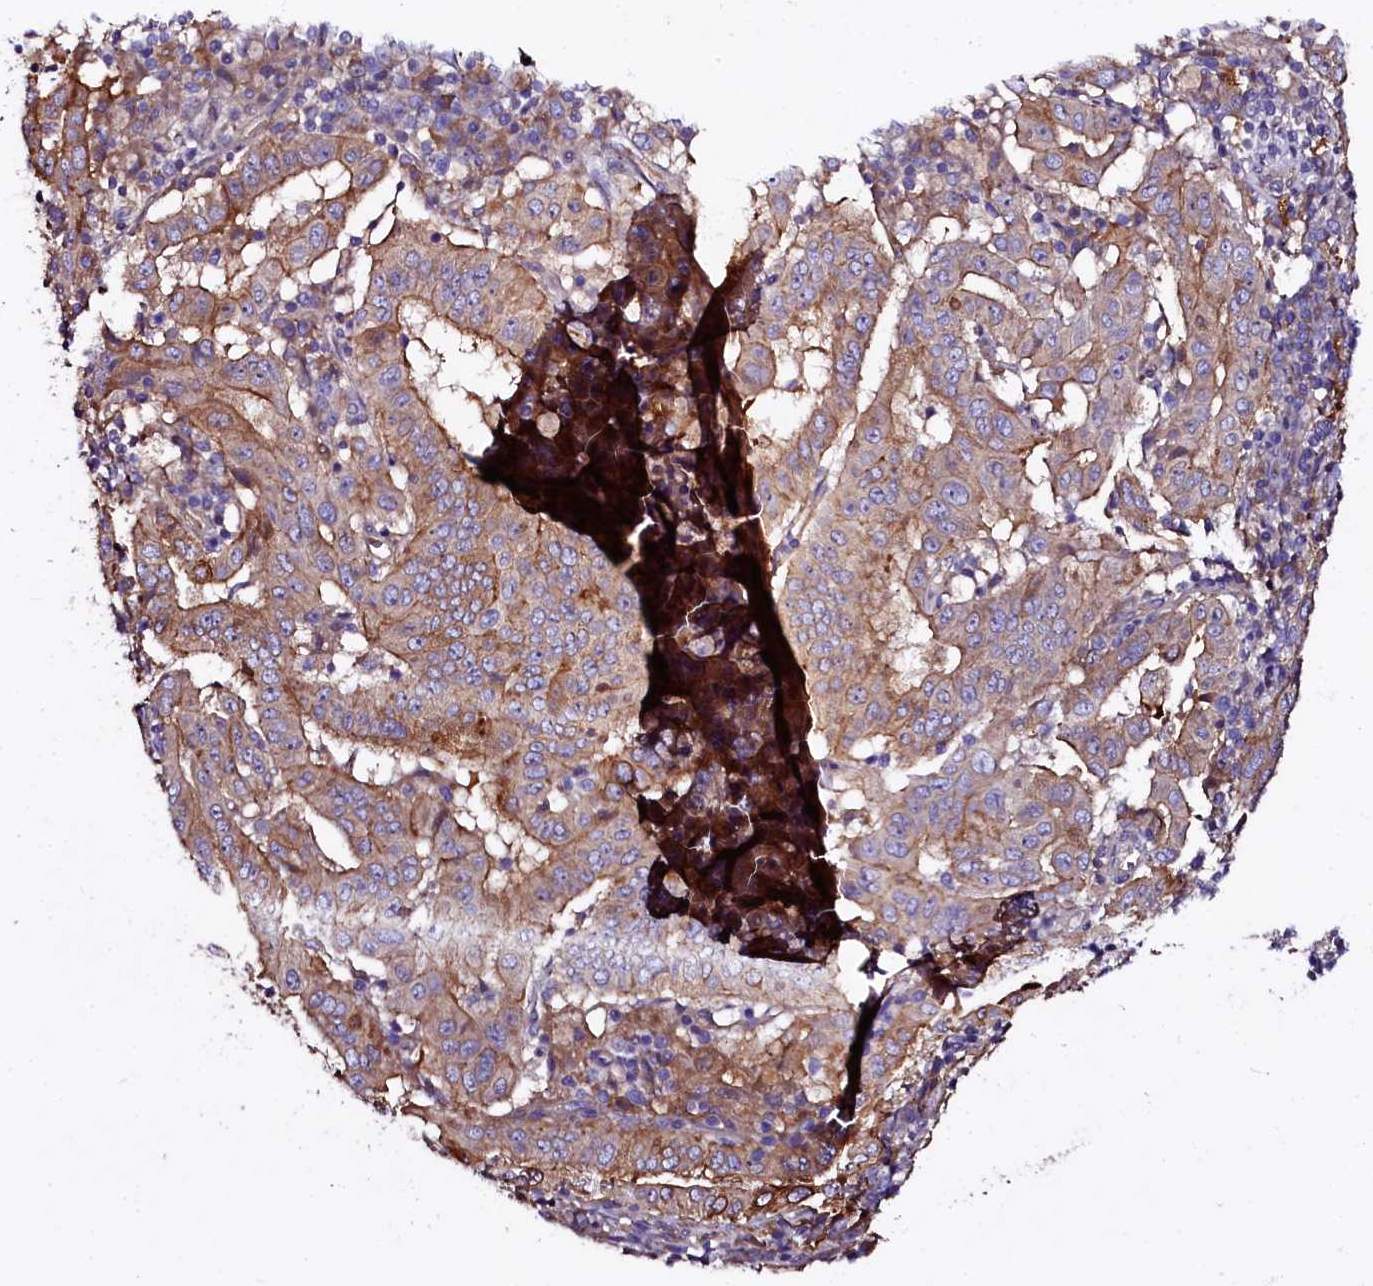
{"staining": {"intensity": "moderate", "quantity": "25%-75%", "location": "cytoplasmic/membranous"}, "tissue": "pancreatic cancer", "cell_type": "Tumor cells", "image_type": "cancer", "snomed": [{"axis": "morphology", "description": "Adenocarcinoma, NOS"}, {"axis": "topography", "description": "Pancreas"}], "caption": "IHC staining of pancreatic adenocarcinoma, which demonstrates medium levels of moderate cytoplasmic/membranous expression in about 25%-75% of tumor cells indicating moderate cytoplasmic/membranous protein positivity. The staining was performed using DAB (brown) for protein detection and nuclei were counterstained in hematoxylin (blue).", "gene": "APPL2", "patient": {"sex": "male", "age": 63}}